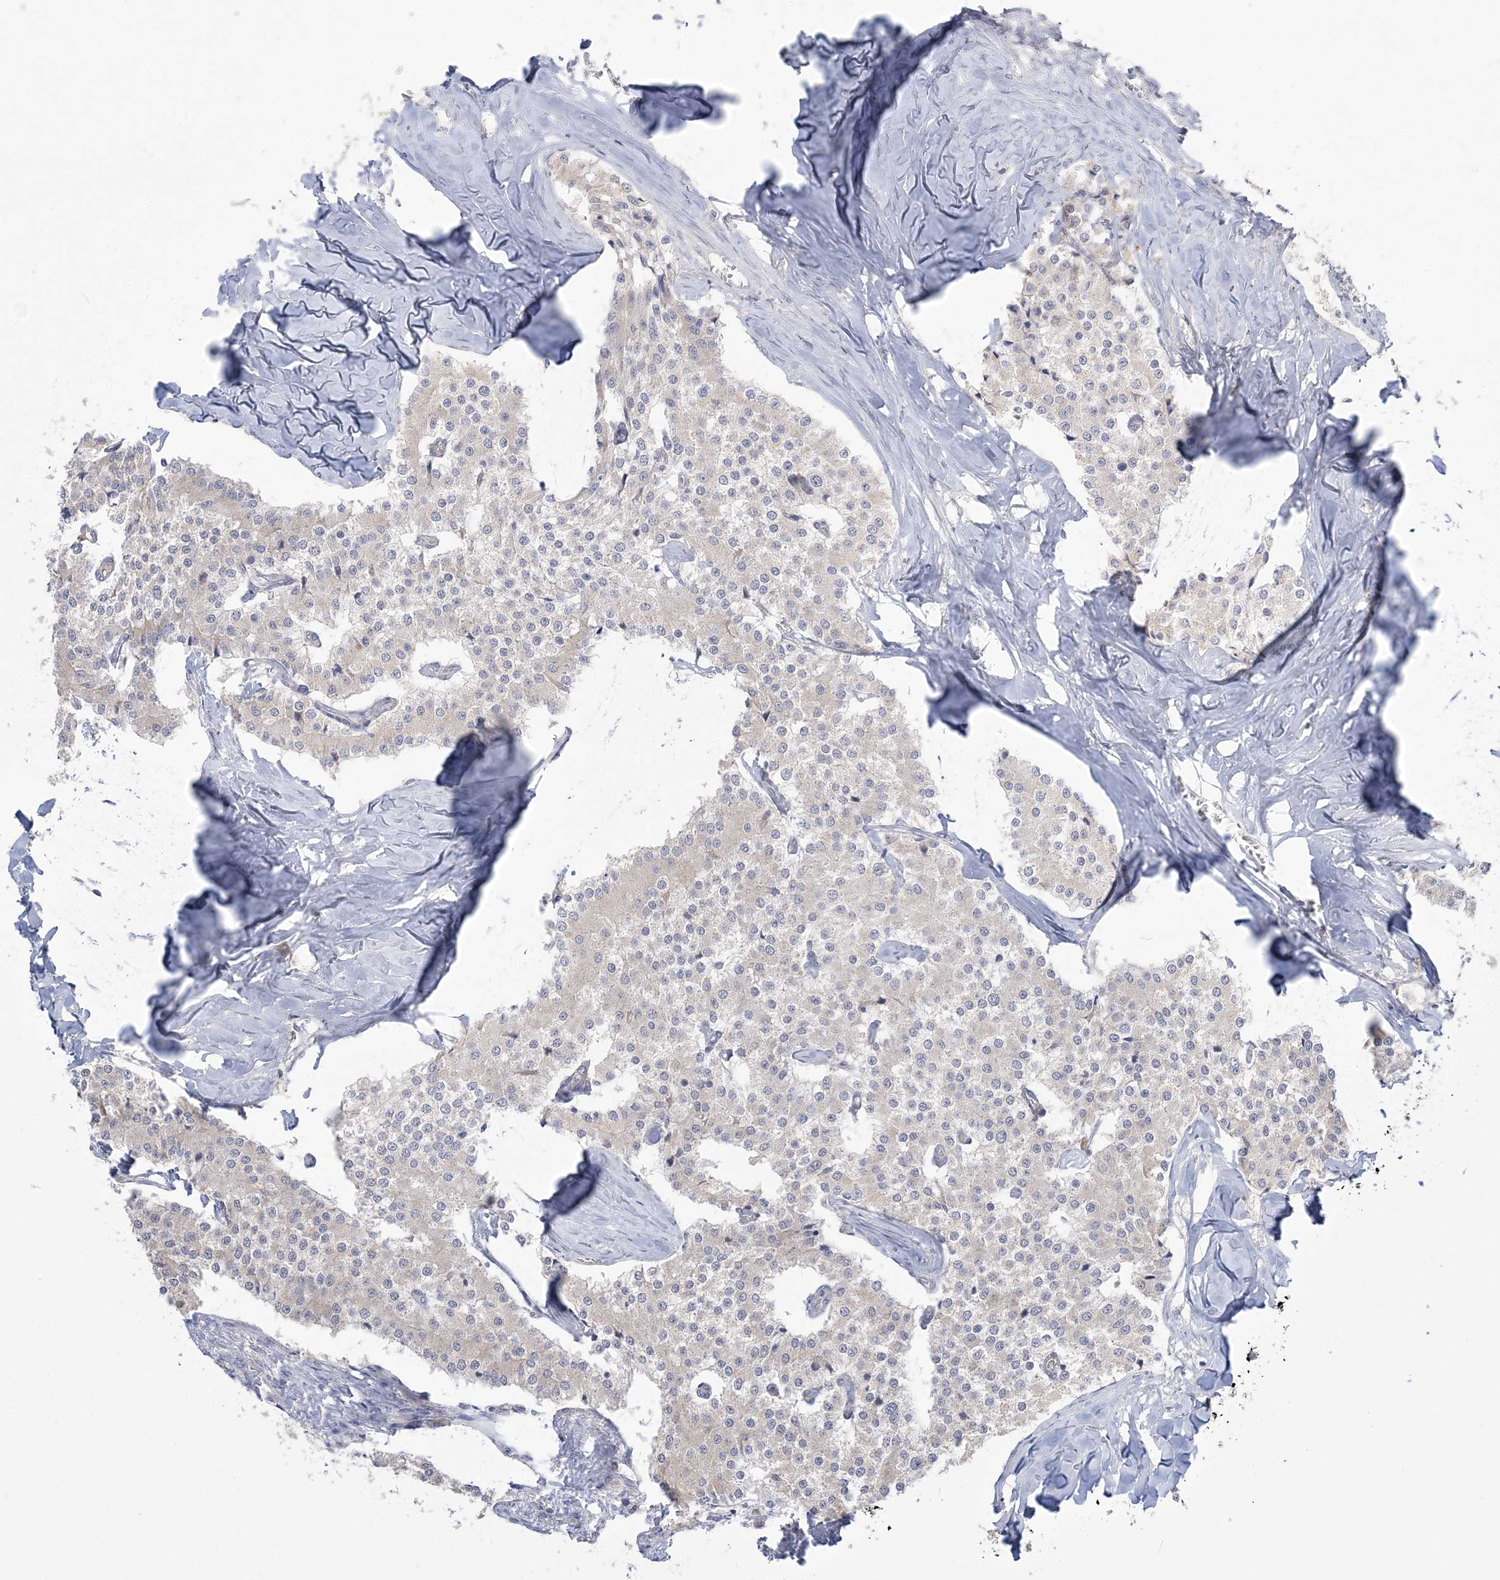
{"staining": {"intensity": "negative", "quantity": "none", "location": "none"}, "tissue": "carcinoid", "cell_type": "Tumor cells", "image_type": "cancer", "snomed": [{"axis": "morphology", "description": "Carcinoid, malignant, NOS"}, {"axis": "topography", "description": "Colon"}], "caption": "Tumor cells show no significant expression in carcinoid (malignant).", "gene": "FARSB", "patient": {"sex": "female", "age": 52}}